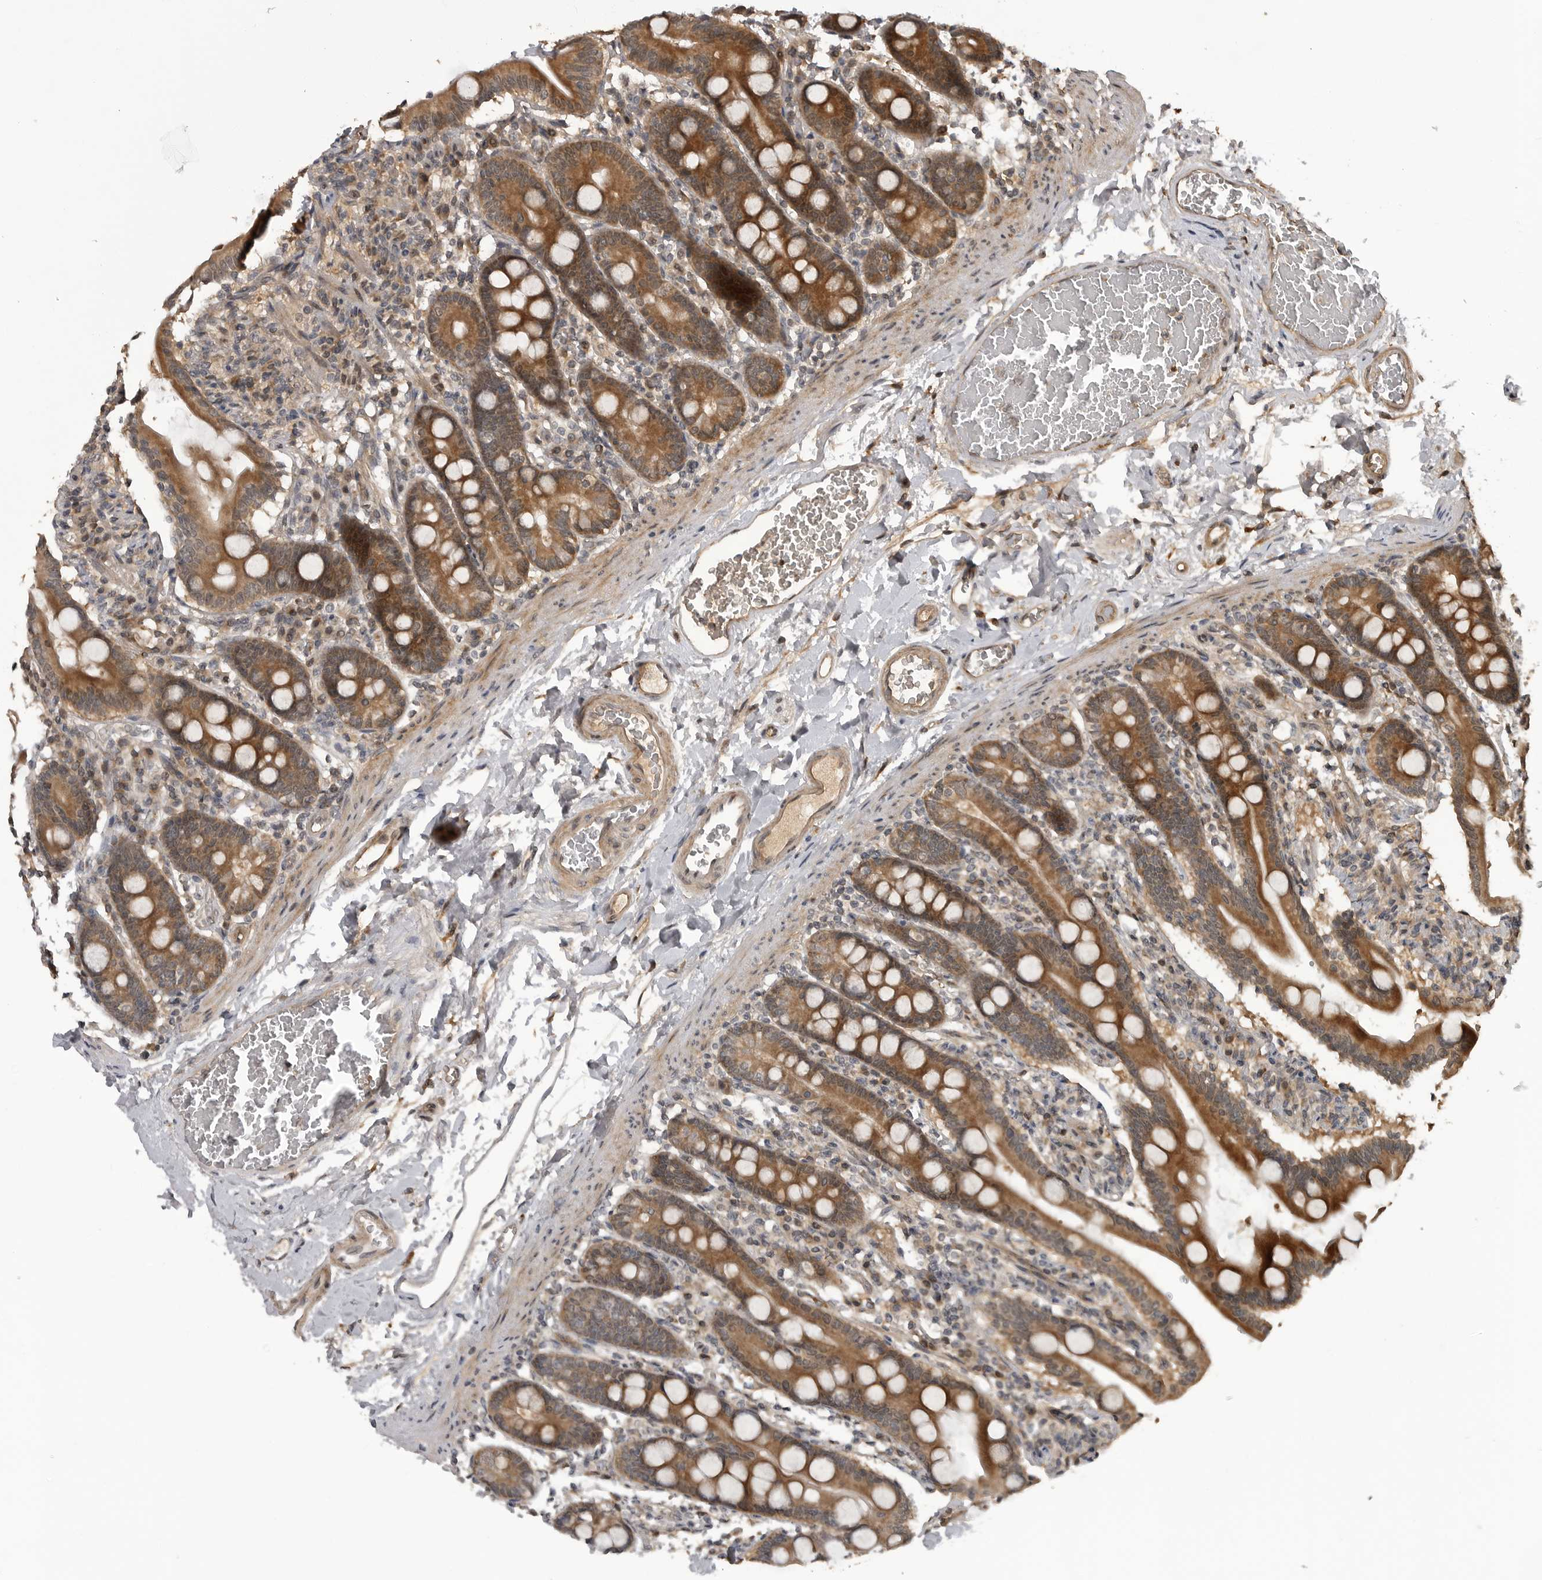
{"staining": {"intensity": "moderate", "quantity": ">75%", "location": "cytoplasmic/membranous"}, "tissue": "duodenum", "cell_type": "Glandular cells", "image_type": "normal", "snomed": [{"axis": "morphology", "description": "Normal tissue, NOS"}, {"axis": "topography", "description": "Duodenum"}], "caption": "DAB (3,3'-diaminobenzidine) immunohistochemical staining of normal duodenum exhibits moderate cytoplasmic/membranous protein positivity in about >75% of glandular cells.", "gene": "AKAP7", "patient": {"sex": "male", "age": 54}}